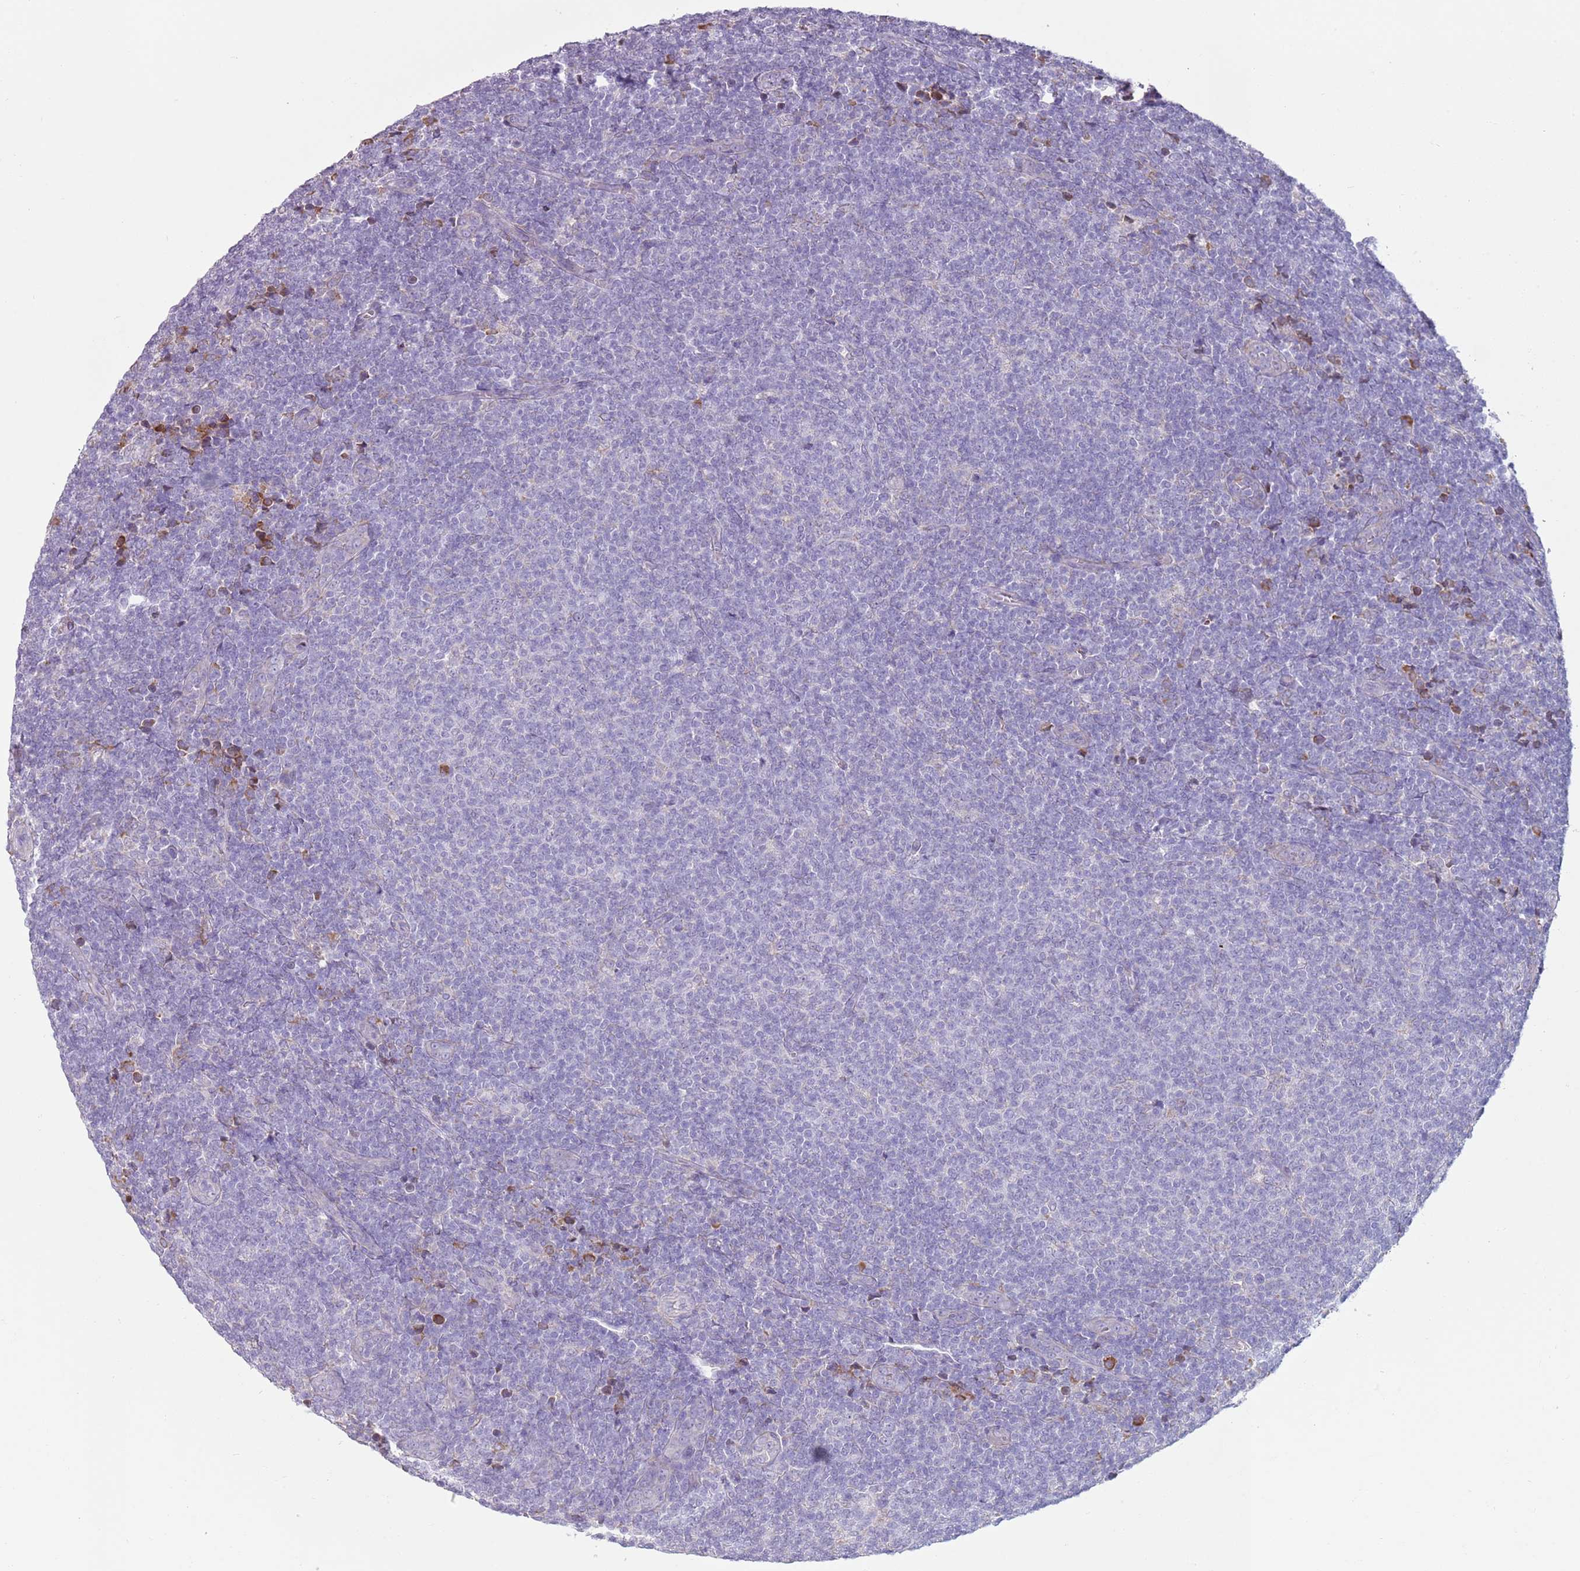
{"staining": {"intensity": "negative", "quantity": "none", "location": "none"}, "tissue": "lymphoma", "cell_type": "Tumor cells", "image_type": "cancer", "snomed": [{"axis": "morphology", "description": "Malignant lymphoma, non-Hodgkin's type, Low grade"}, {"axis": "topography", "description": "Lymph node"}], "caption": "Immunohistochemistry (IHC) image of neoplastic tissue: malignant lymphoma, non-Hodgkin's type (low-grade) stained with DAB demonstrates no significant protein positivity in tumor cells.", "gene": "HYOU1", "patient": {"sex": "male", "age": 66}}